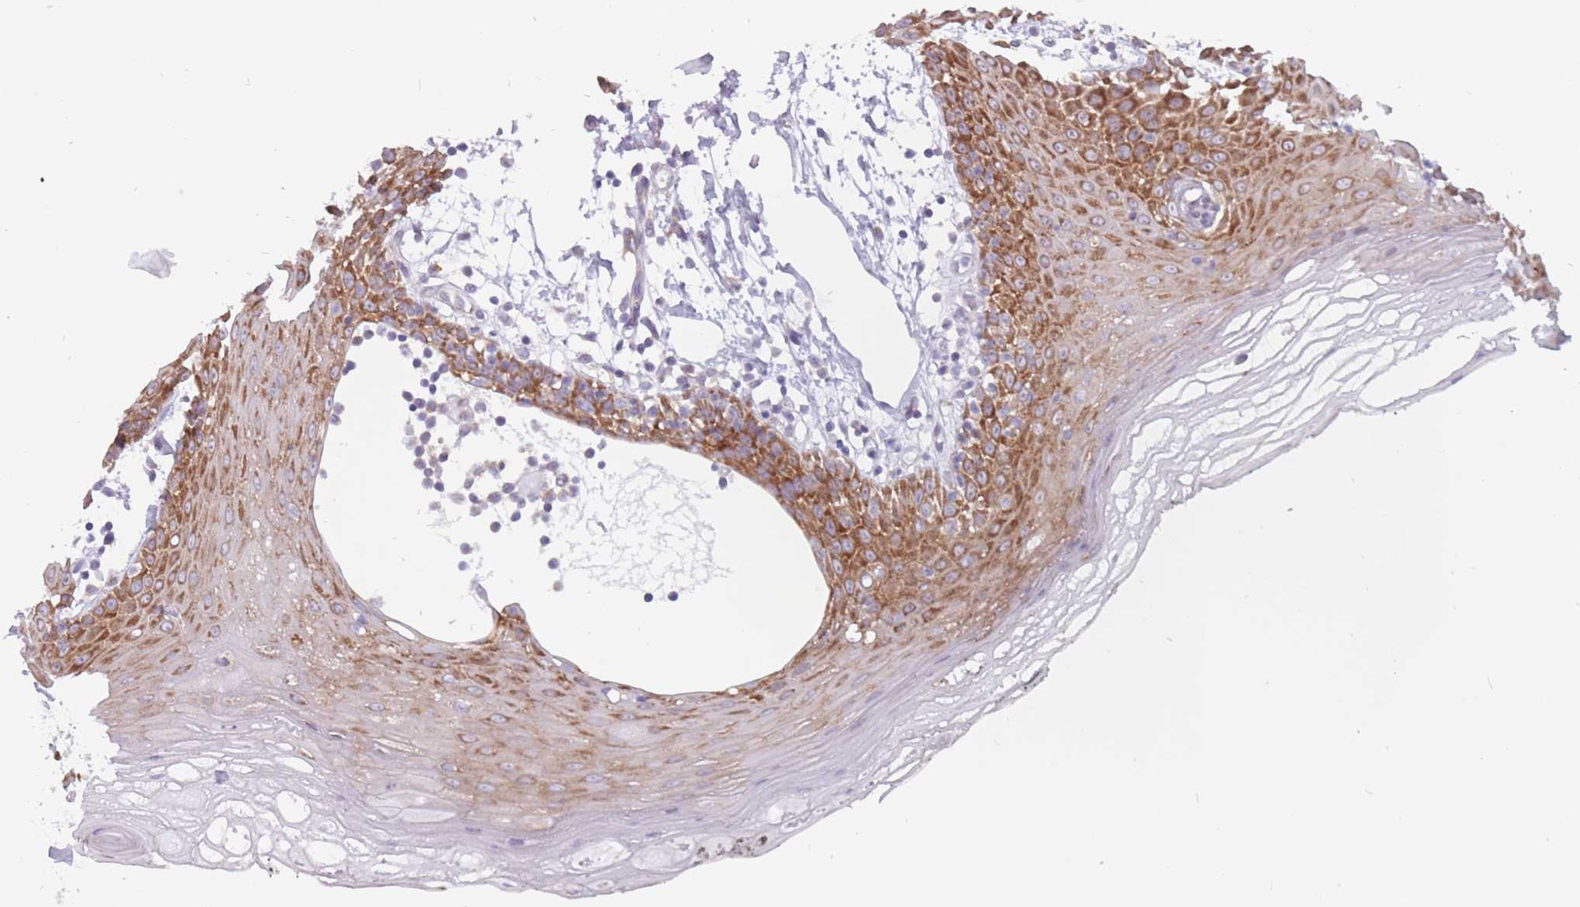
{"staining": {"intensity": "moderate", "quantity": "25%-75%", "location": "cytoplasmic/membranous"}, "tissue": "oral mucosa", "cell_type": "Squamous epithelial cells", "image_type": "normal", "snomed": [{"axis": "morphology", "description": "Normal tissue, NOS"}, {"axis": "topography", "description": "Oral tissue"}, {"axis": "topography", "description": "Tounge, NOS"}], "caption": "Immunohistochemistry (DAB (3,3'-diaminobenzidine)) staining of normal oral mucosa displays moderate cytoplasmic/membranous protein staining in about 25%-75% of squamous epithelial cells.", "gene": "RPL18", "patient": {"sex": "female", "age": 59}}